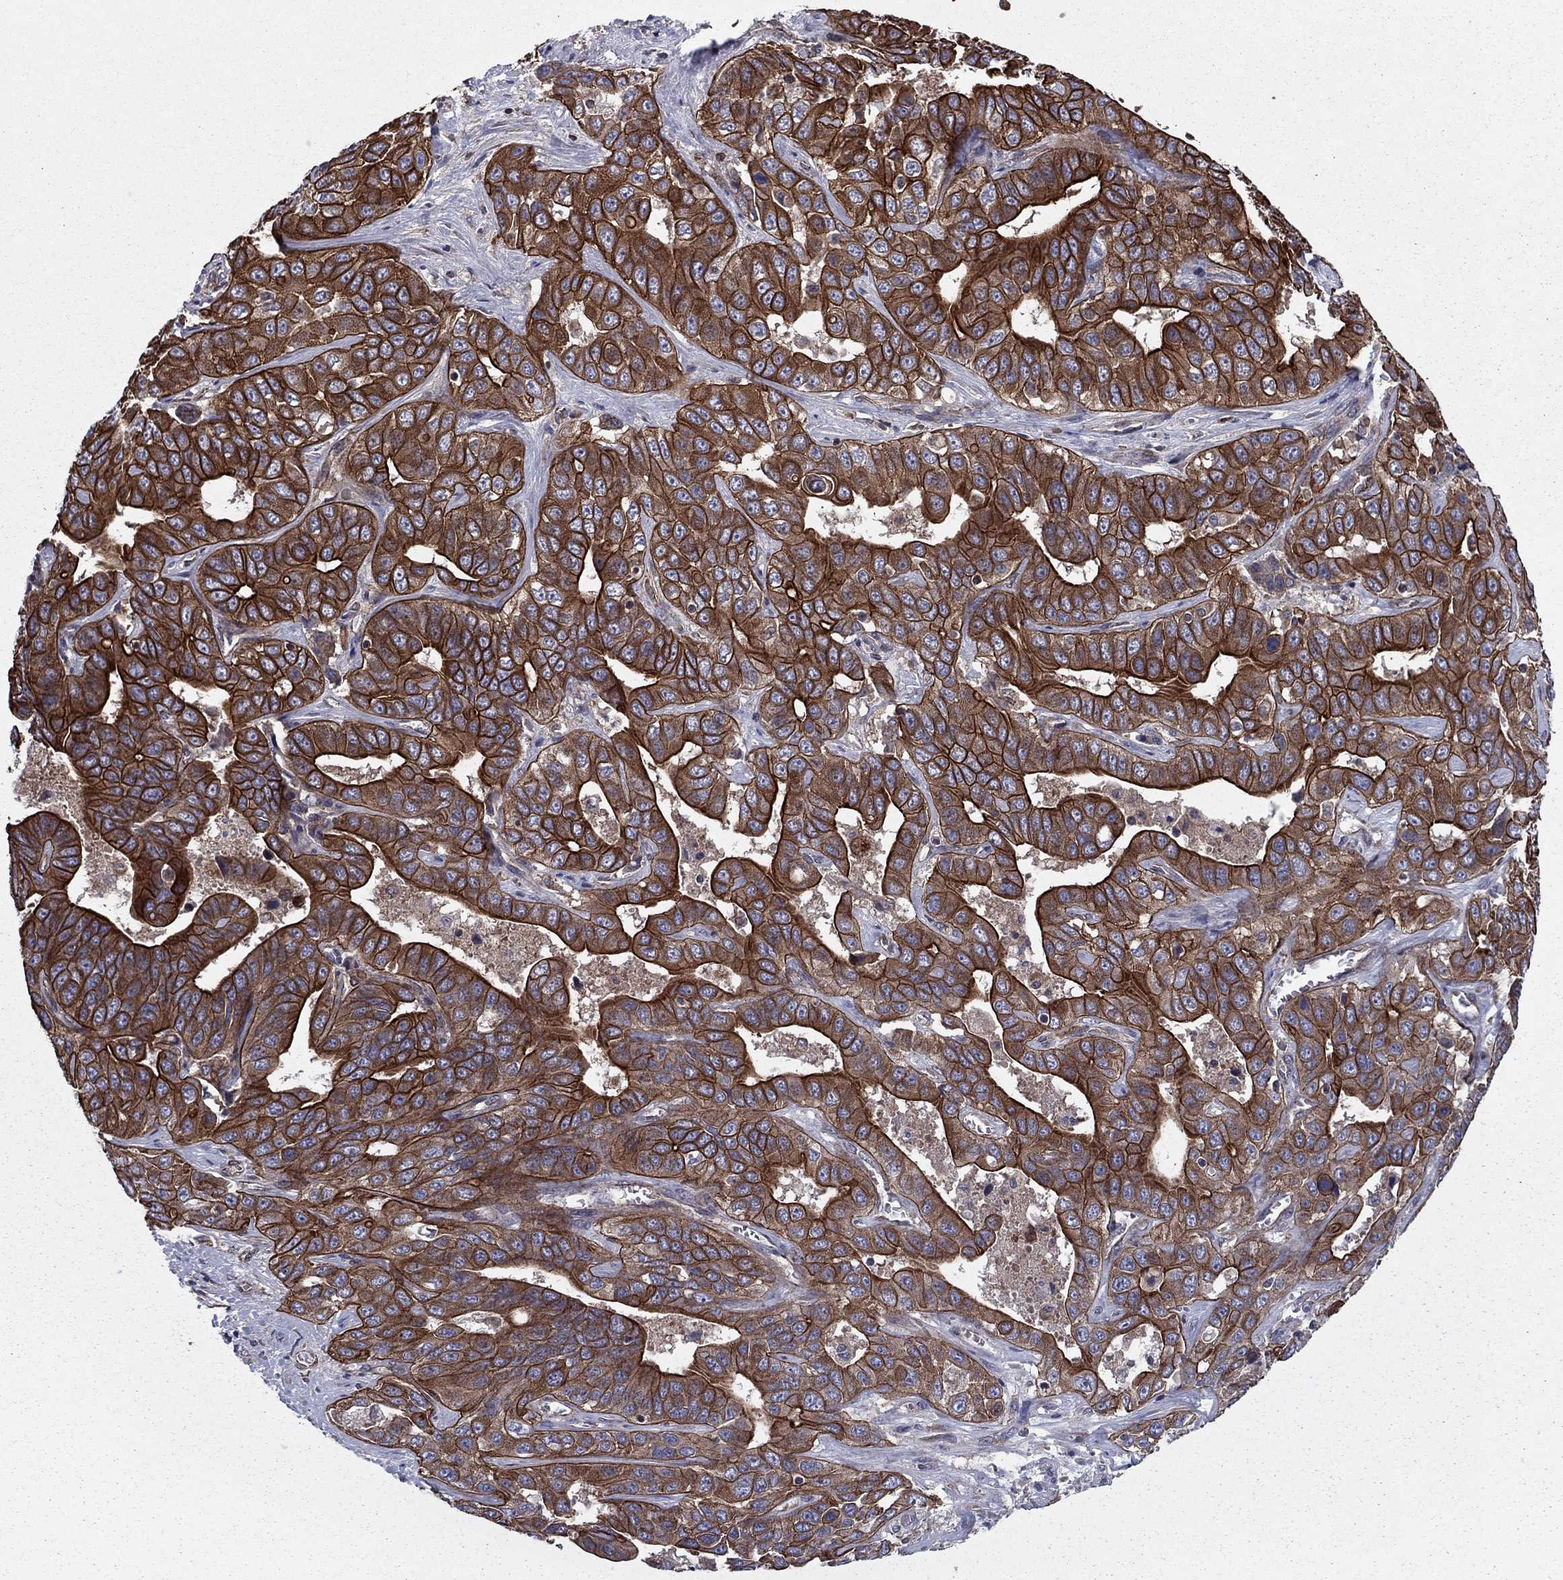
{"staining": {"intensity": "strong", "quantity": ">75%", "location": "cytoplasmic/membranous"}, "tissue": "liver cancer", "cell_type": "Tumor cells", "image_type": "cancer", "snomed": [{"axis": "morphology", "description": "Cholangiocarcinoma"}, {"axis": "topography", "description": "Liver"}], "caption": "An immunohistochemistry (IHC) micrograph of neoplastic tissue is shown. Protein staining in brown highlights strong cytoplasmic/membranous positivity in cholangiocarcinoma (liver) within tumor cells. (IHC, brightfield microscopy, high magnification).", "gene": "SHMT1", "patient": {"sex": "female", "age": 52}}